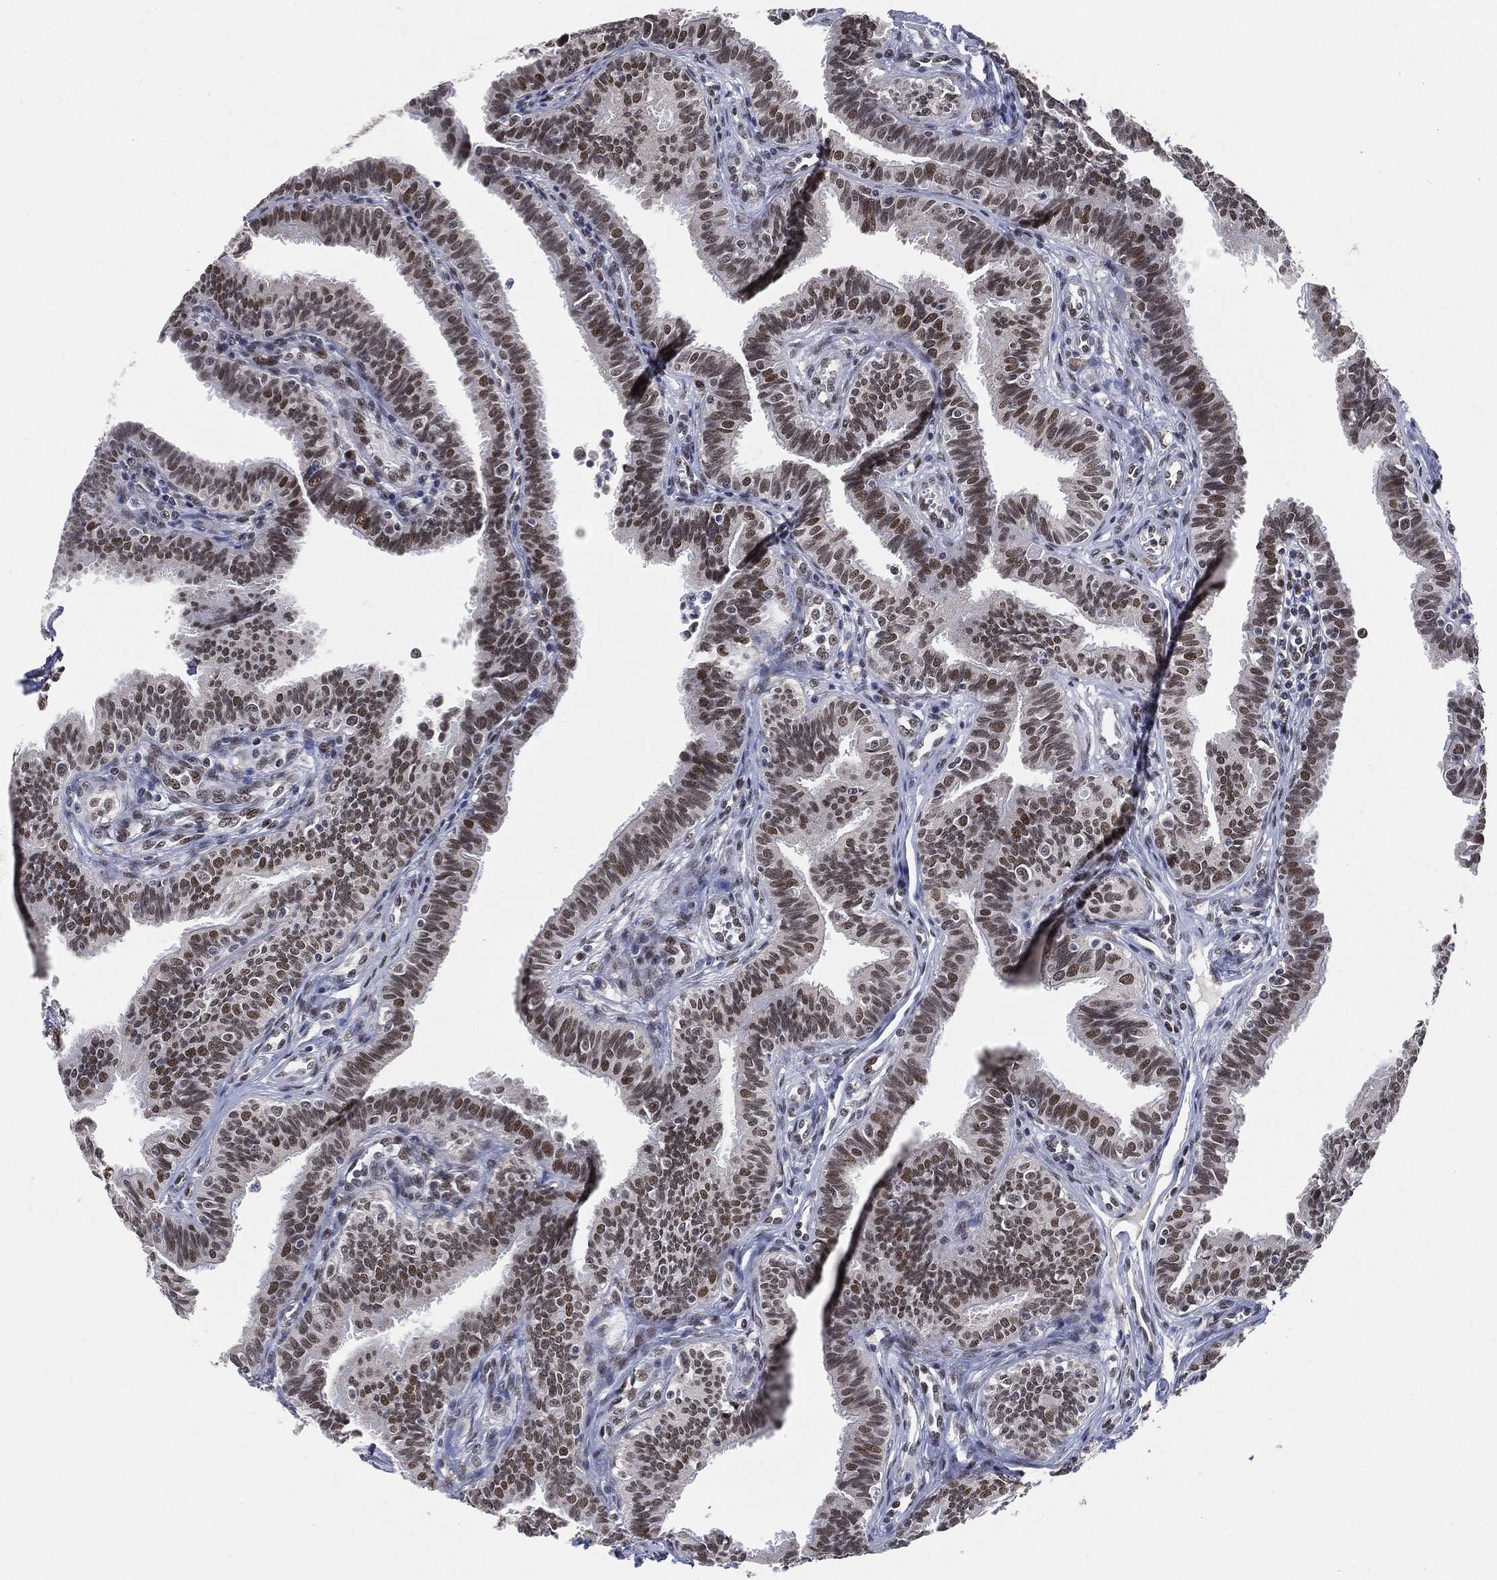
{"staining": {"intensity": "strong", "quantity": "25%-75%", "location": "nuclear"}, "tissue": "fallopian tube", "cell_type": "Glandular cells", "image_type": "normal", "snomed": [{"axis": "morphology", "description": "Normal tissue, NOS"}, {"axis": "topography", "description": "Fallopian tube"}], "caption": "Strong nuclear positivity for a protein is seen in about 25%-75% of glandular cells of benign fallopian tube using IHC.", "gene": "YLPM1", "patient": {"sex": "female", "age": 36}}